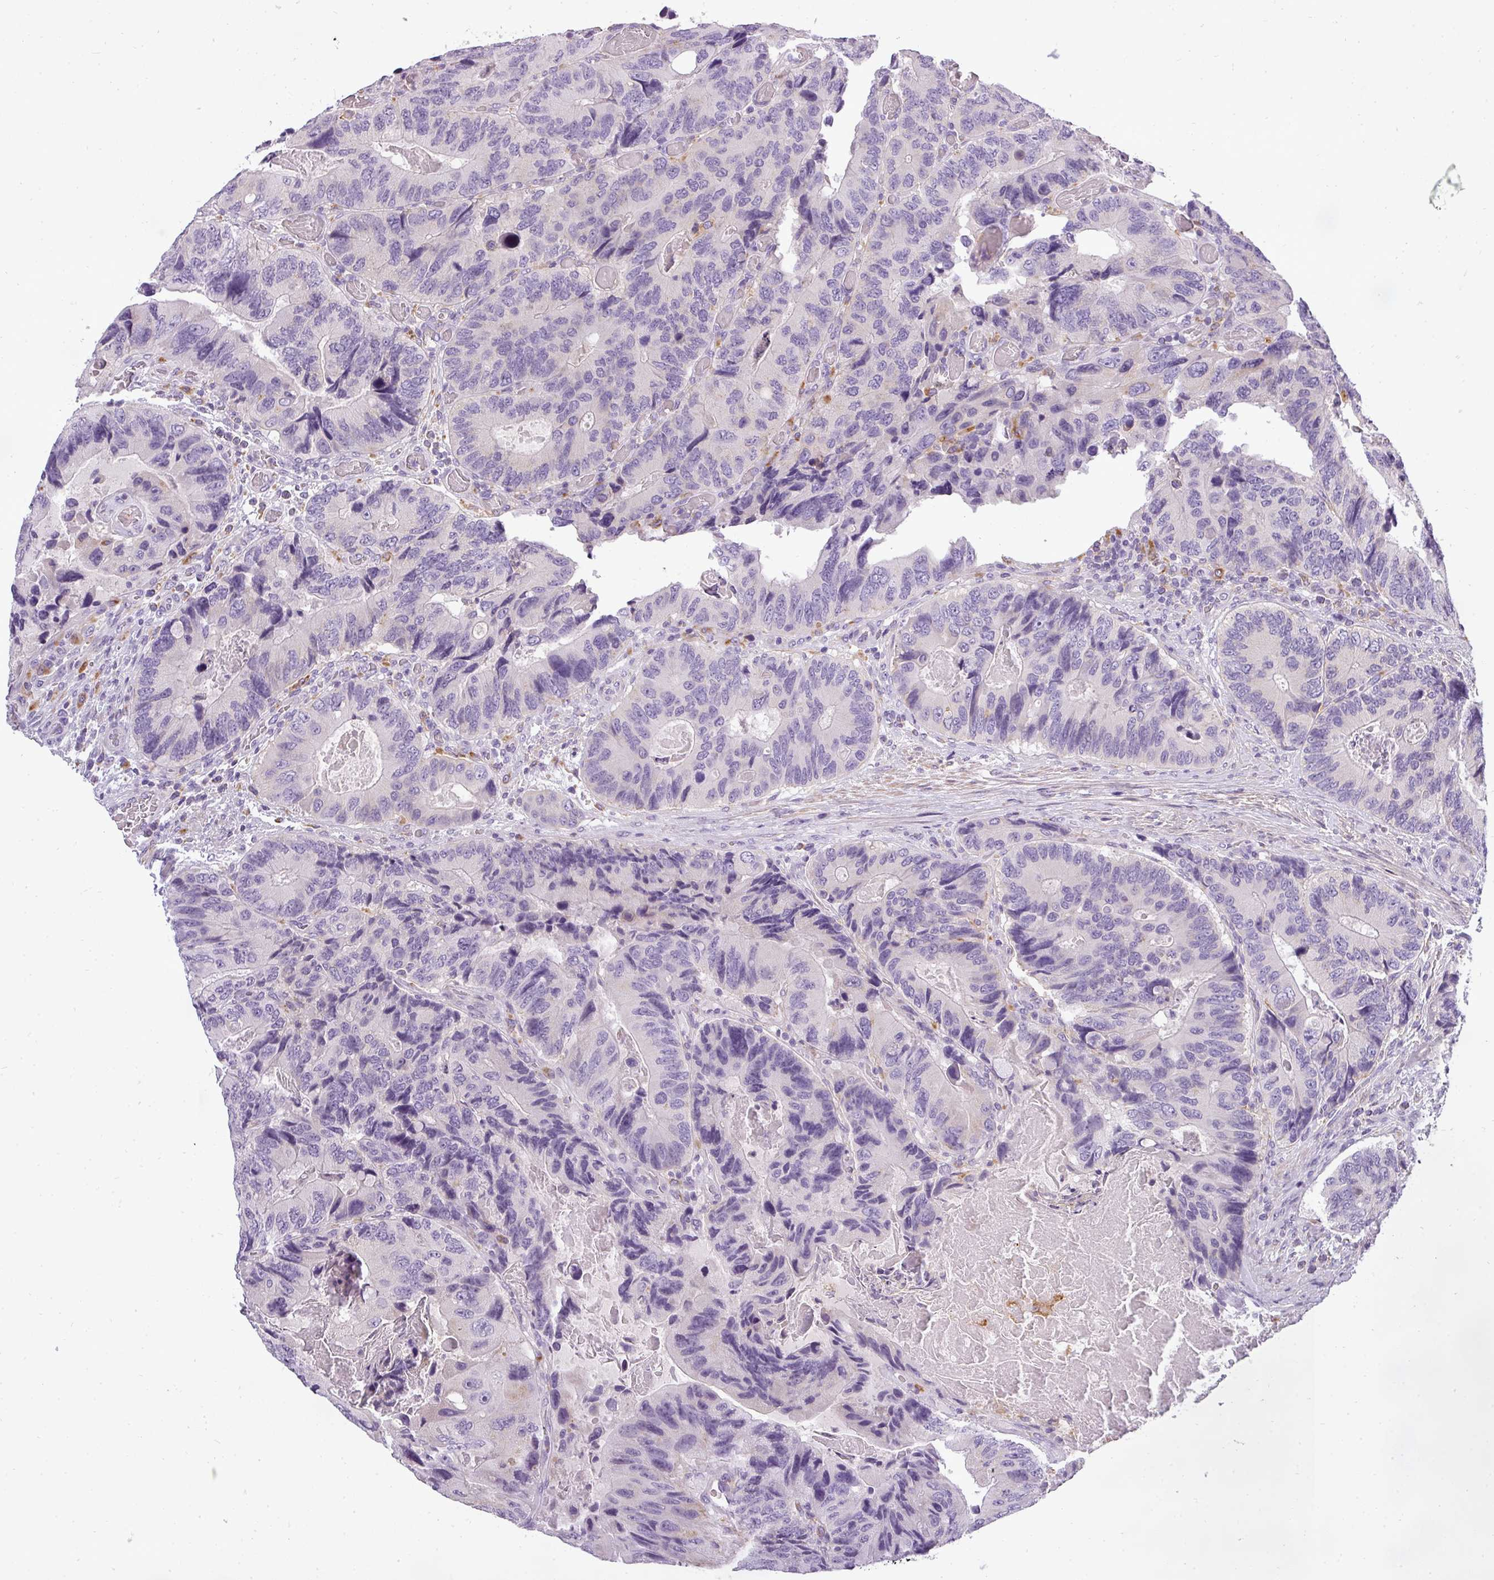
{"staining": {"intensity": "negative", "quantity": "none", "location": "none"}, "tissue": "colorectal cancer", "cell_type": "Tumor cells", "image_type": "cancer", "snomed": [{"axis": "morphology", "description": "Adenocarcinoma, NOS"}, {"axis": "topography", "description": "Colon"}], "caption": "There is no significant expression in tumor cells of colorectal cancer (adenocarcinoma). Nuclei are stained in blue.", "gene": "ATP6V1D", "patient": {"sex": "male", "age": 84}}